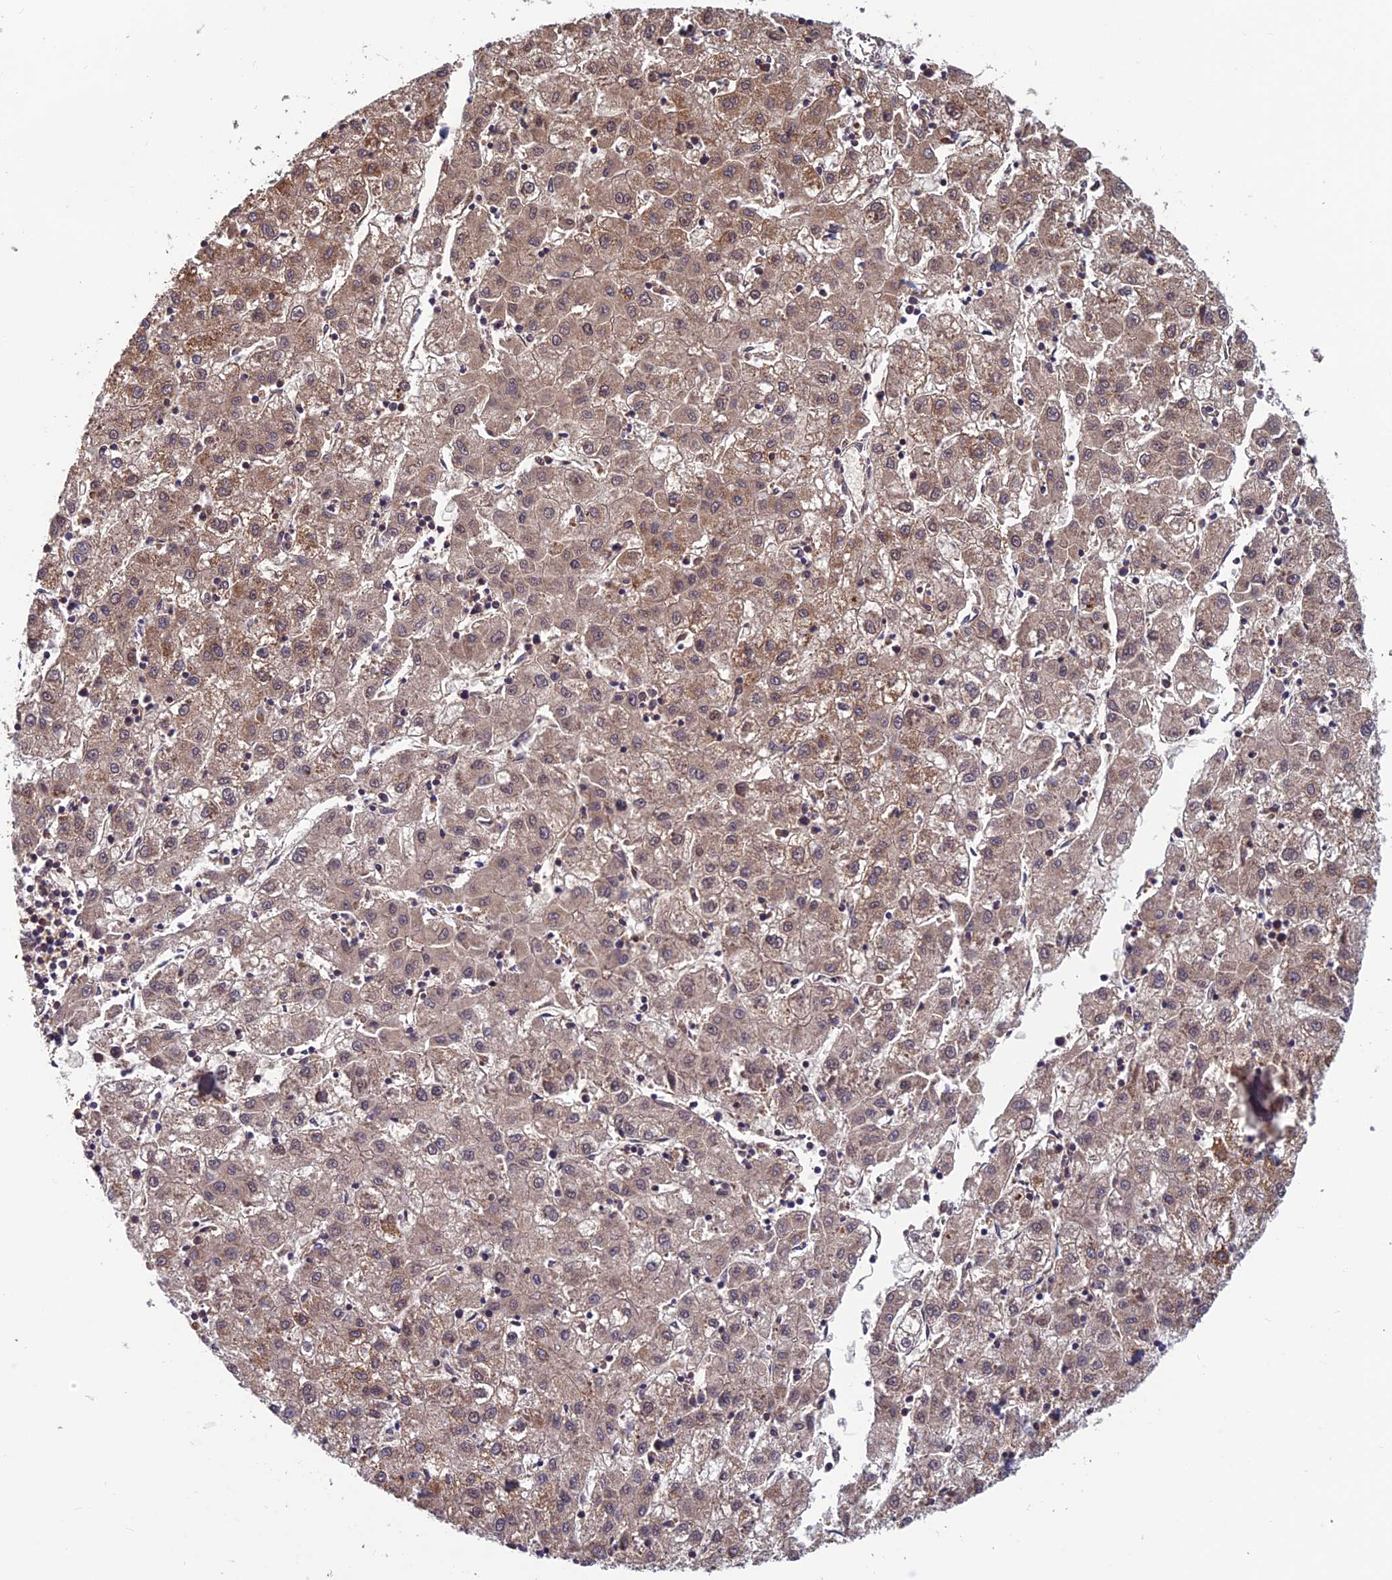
{"staining": {"intensity": "weak", "quantity": "25%-75%", "location": "cytoplasmic/membranous,nuclear"}, "tissue": "liver cancer", "cell_type": "Tumor cells", "image_type": "cancer", "snomed": [{"axis": "morphology", "description": "Carcinoma, Hepatocellular, NOS"}, {"axis": "topography", "description": "Liver"}], "caption": "There is low levels of weak cytoplasmic/membranous and nuclear expression in tumor cells of hepatocellular carcinoma (liver), as demonstrated by immunohistochemical staining (brown color).", "gene": "CCDC15", "patient": {"sex": "male", "age": 72}}